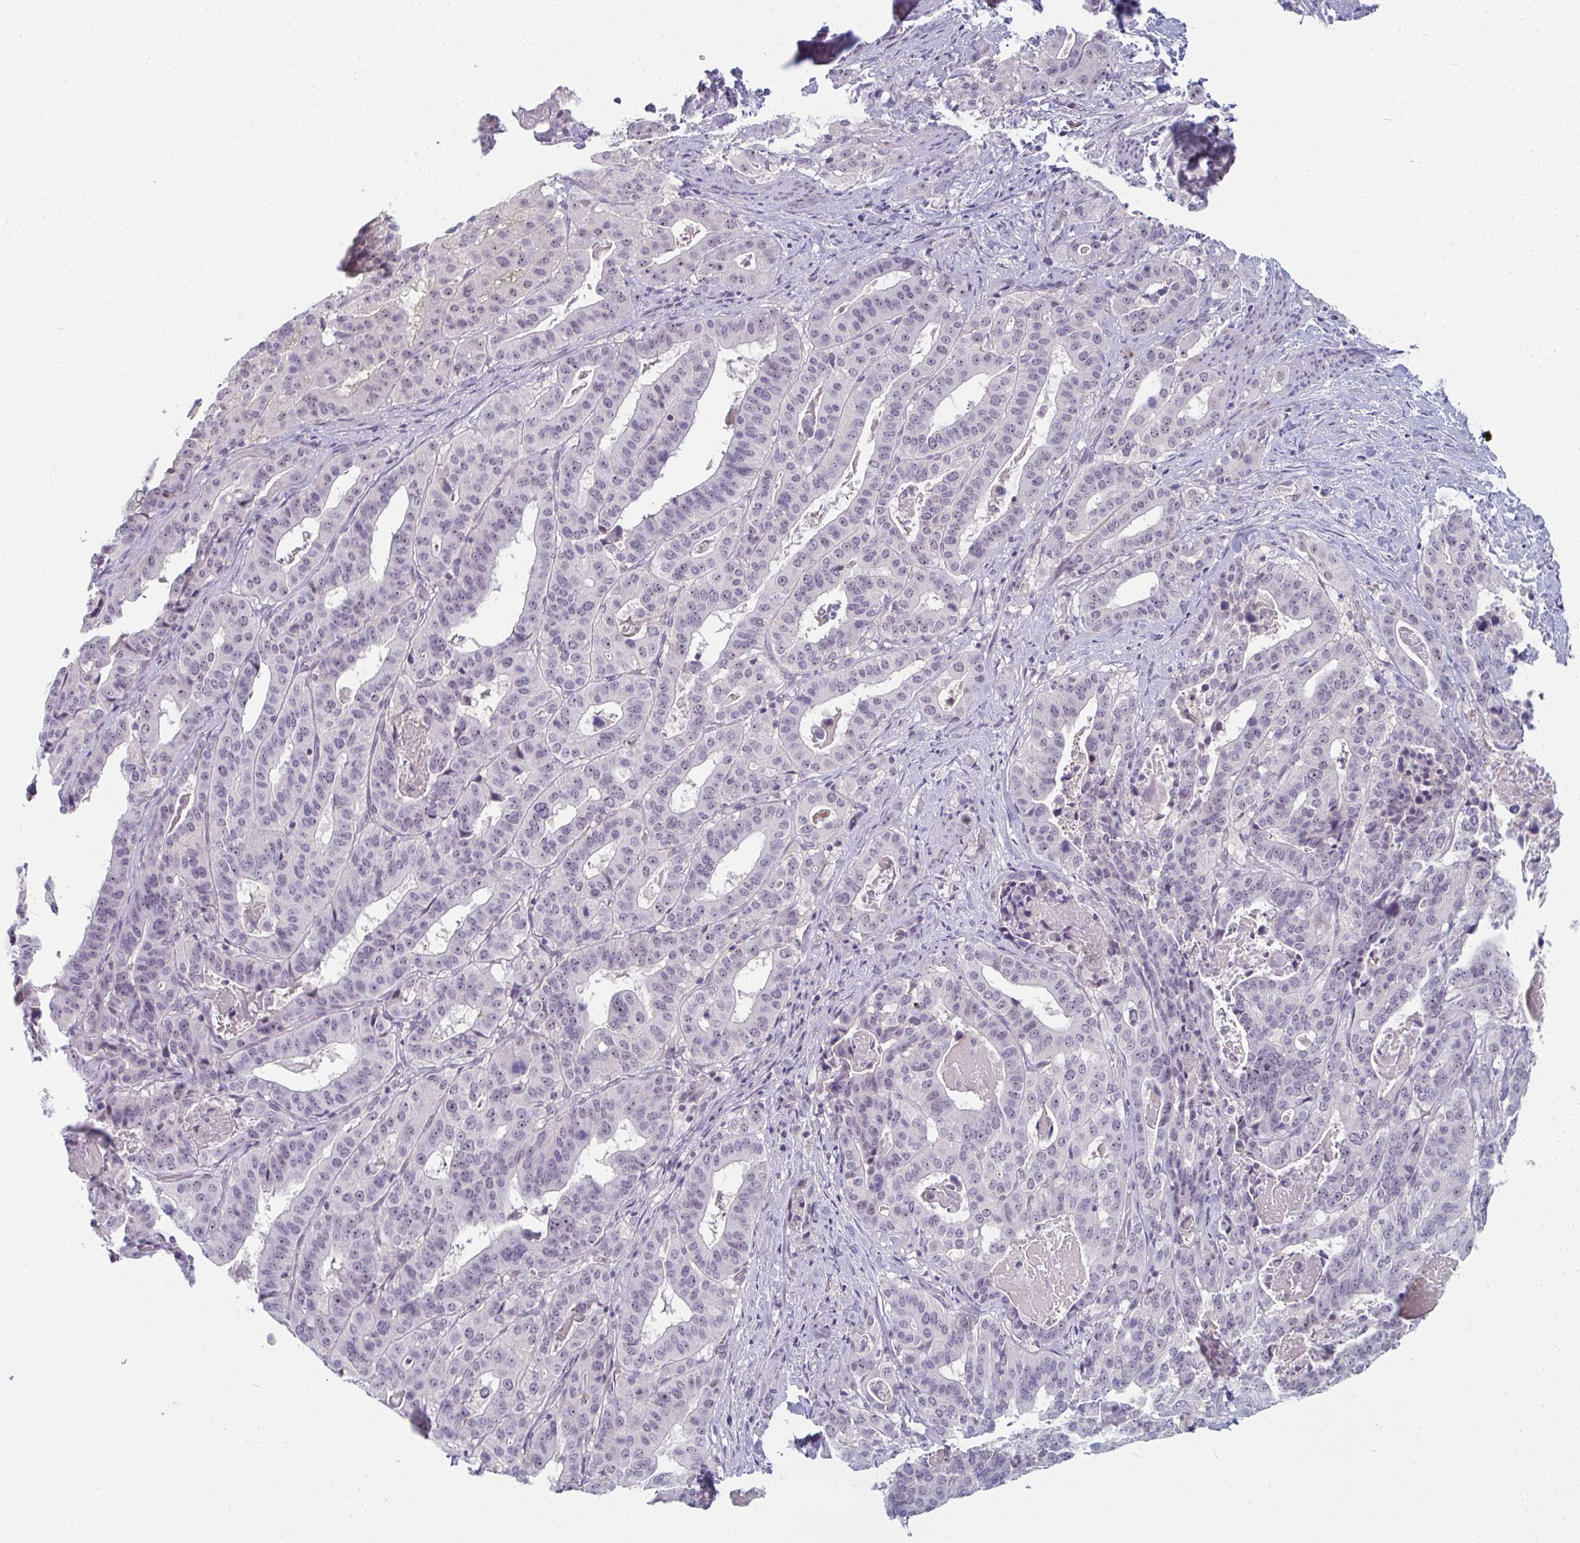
{"staining": {"intensity": "weak", "quantity": "<25%", "location": "nuclear"}, "tissue": "stomach cancer", "cell_type": "Tumor cells", "image_type": "cancer", "snomed": [{"axis": "morphology", "description": "Adenocarcinoma, NOS"}, {"axis": "topography", "description": "Stomach"}], "caption": "High power microscopy micrograph of an IHC image of adenocarcinoma (stomach), revealing no significant staining in tumor cells.", "gene": "PPFIA4", "patient": {"sex": "male", "age": 48}}